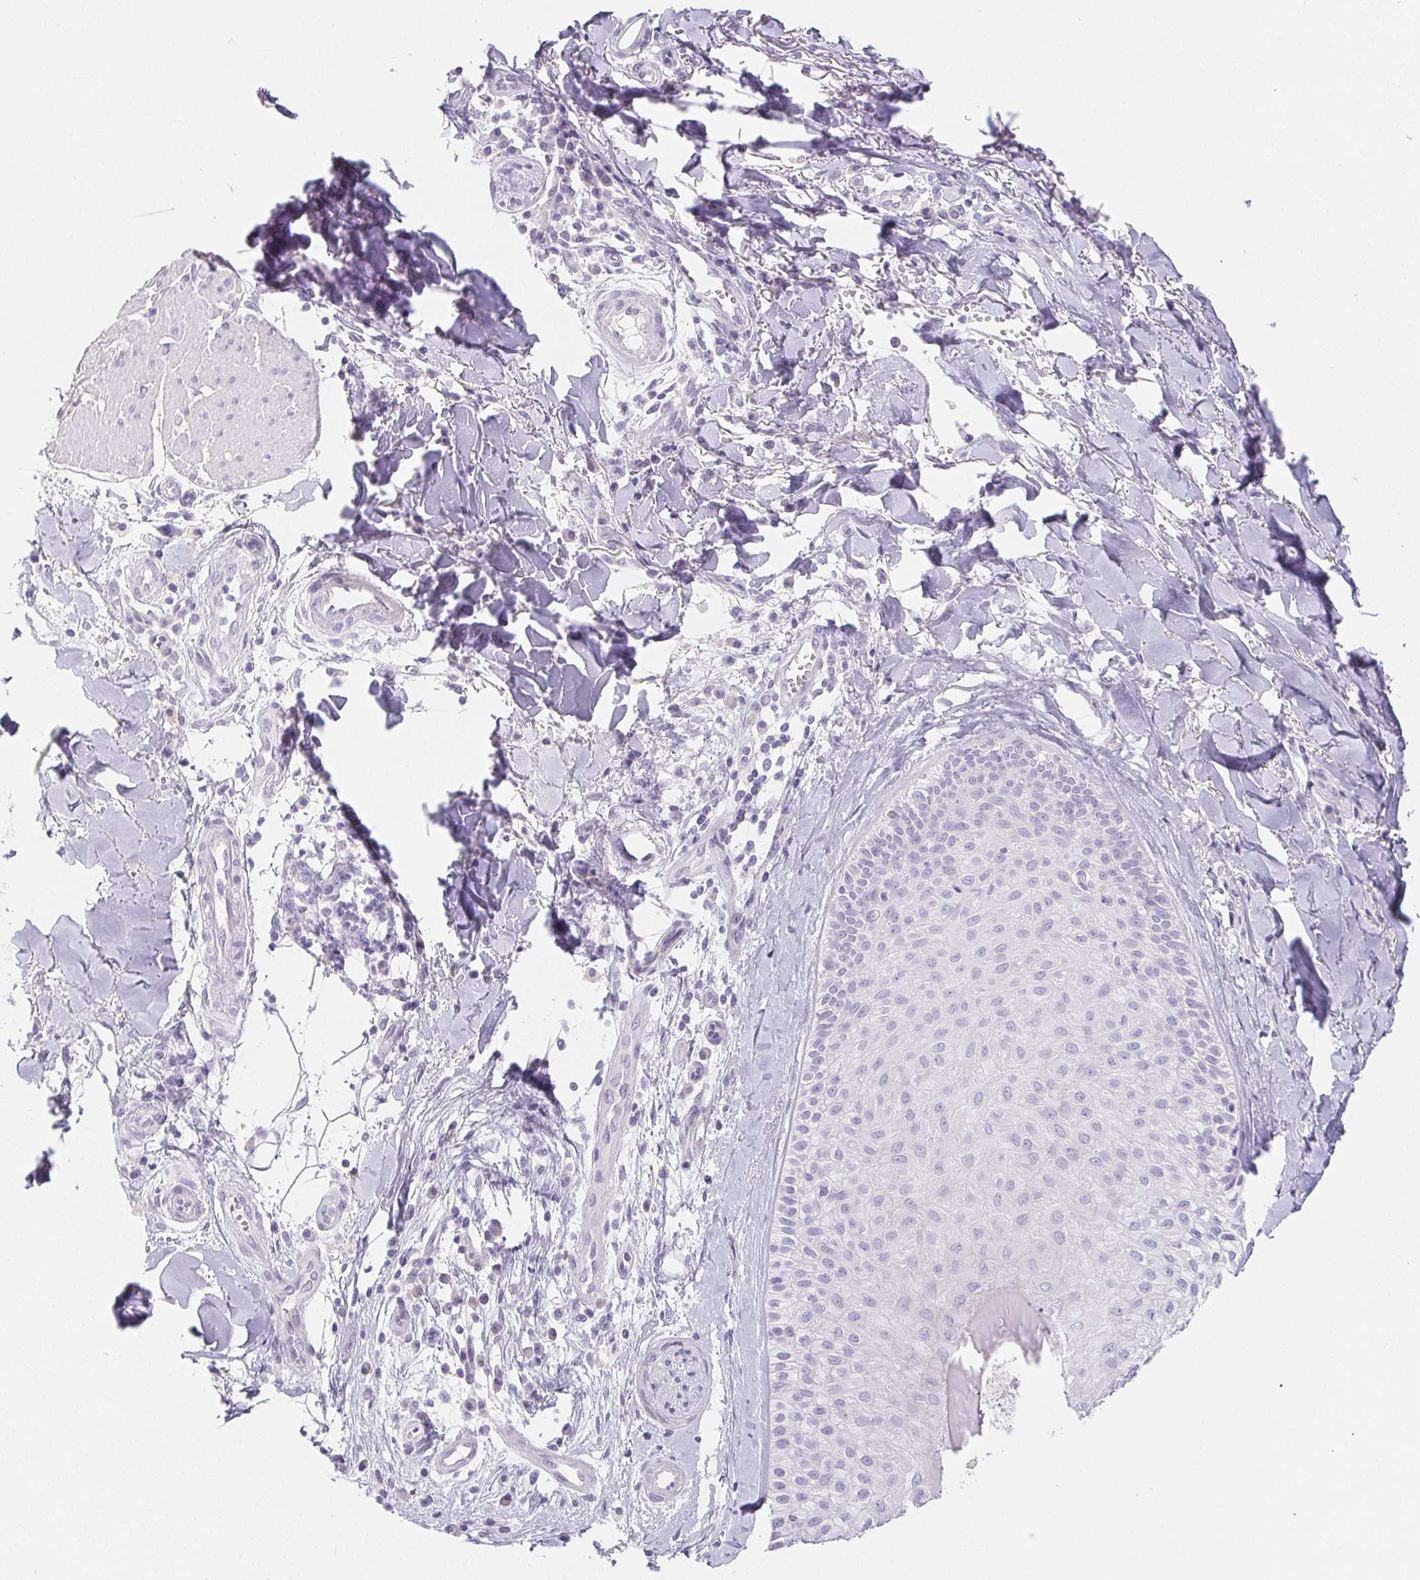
{"staining": {"intensity": "negative", "quantity": "none", "location": "none"}, "tissue": "melanoma", "cell_type": "Tumor cells", "image_type": "cancer", "snomed": [{"axis": "morphology", "description": "Malignant melanoma, NOS"}, {"axis": "topography", "description": "Skin"}], "caption": "This is an immunohistochemistry (IHC) photomicrograph of human melanoma. There is no expression in tumor cells.", "gene": "ZBBX", "patient": {"sex": "male", "age": 48}}